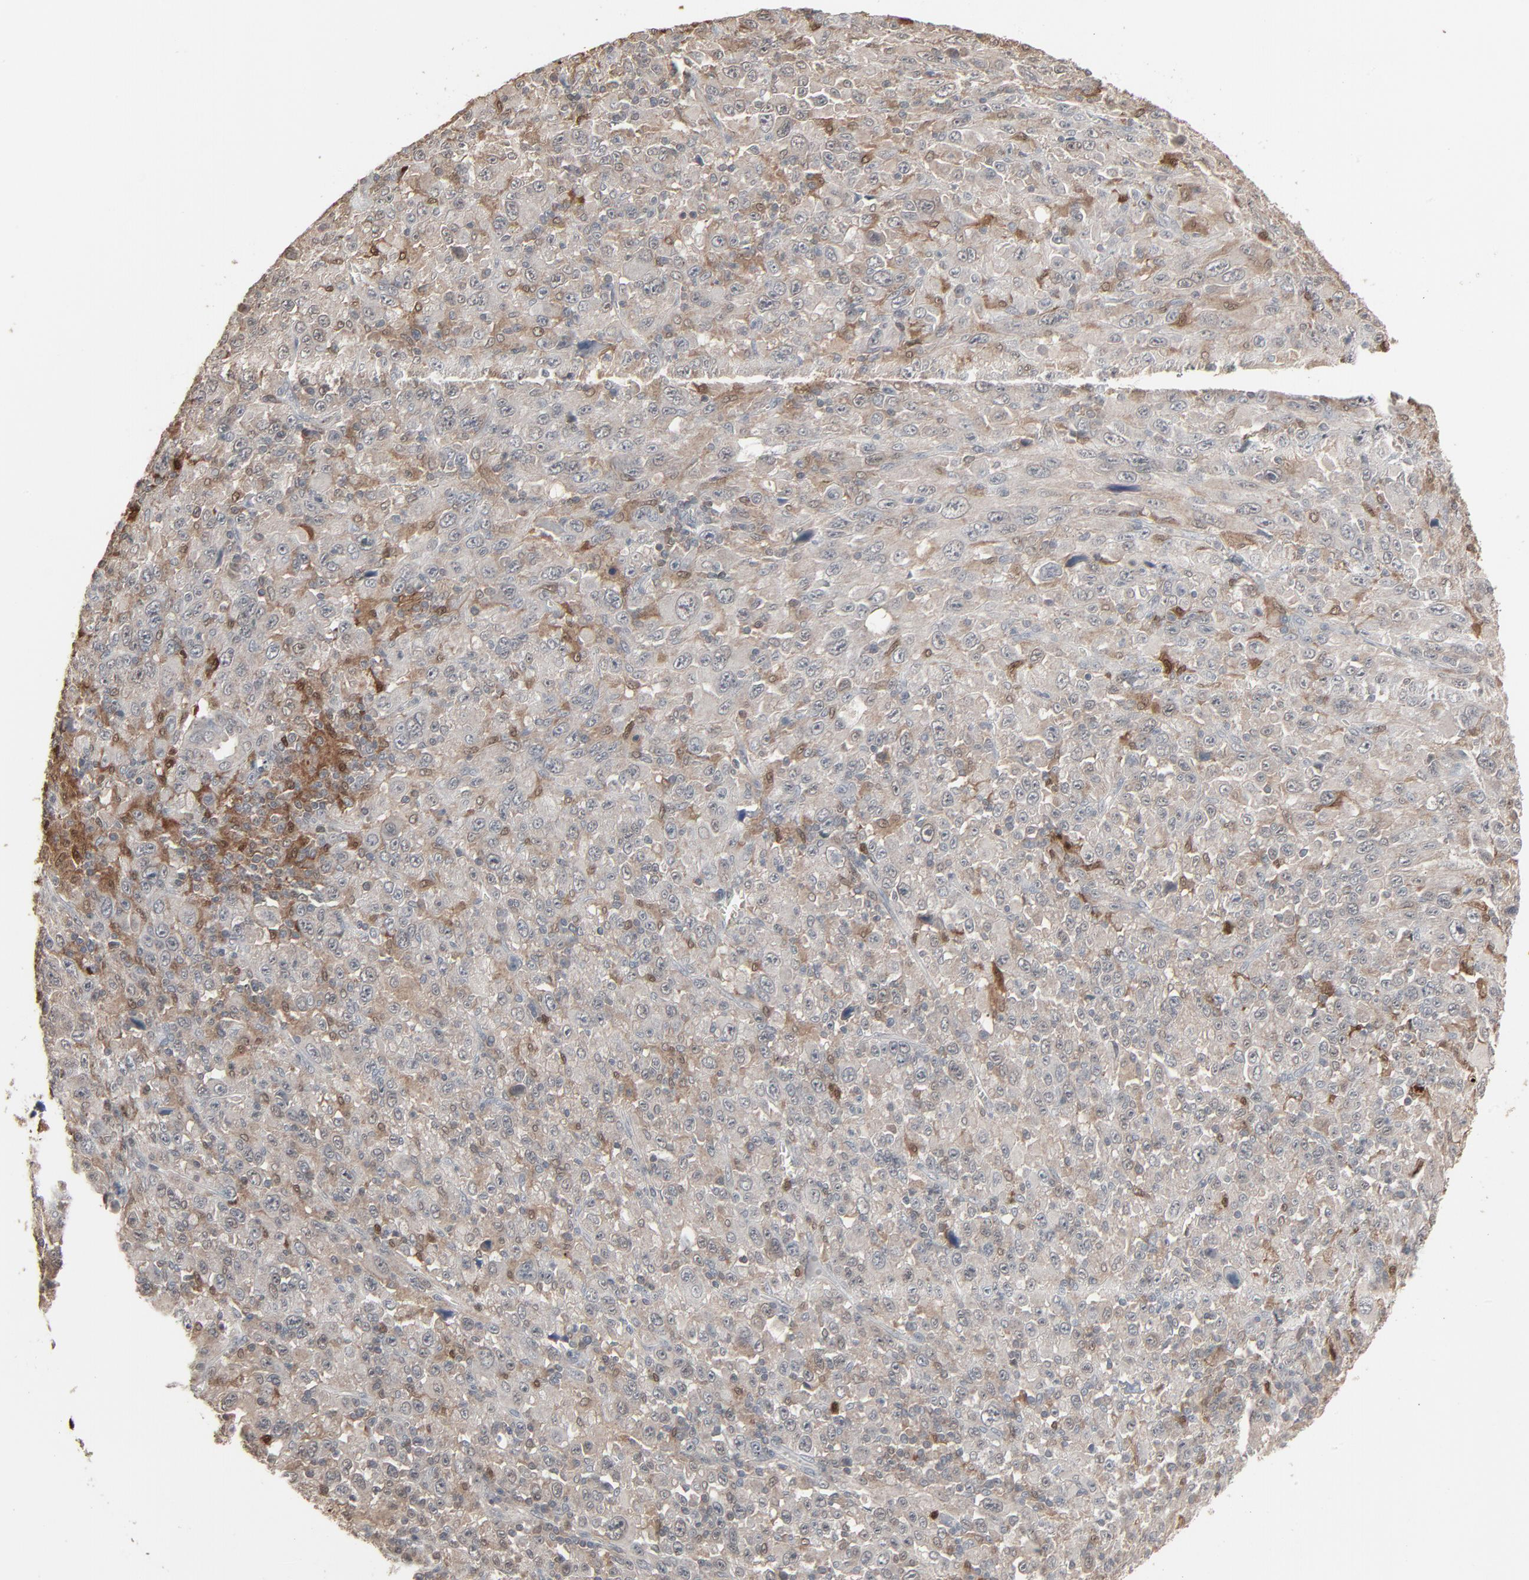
{"staining": {"intensity": "moderate", "quantity": "25%-75%", "location": "cytoplasmic/membranous,nuclear"}, "tissue": "melanoma", "cell_type": "Tumor cells", "image_type": "cancer", "snomed": [{"axis": "morphology", "description": "Malignant melanoma, Metastatic site"}, {"axis": "topography", "description": "Skin"}], "caption": "Malignant melanoma (metastatic site) stained with DAB IHC exhibits medium levels of moderate cytoplasmic/membranous and nuclear expression in approximately 25%-75% of tumor cells.", "gene": "DOCK8", "patient": {"sex": "female", "age": 56}}